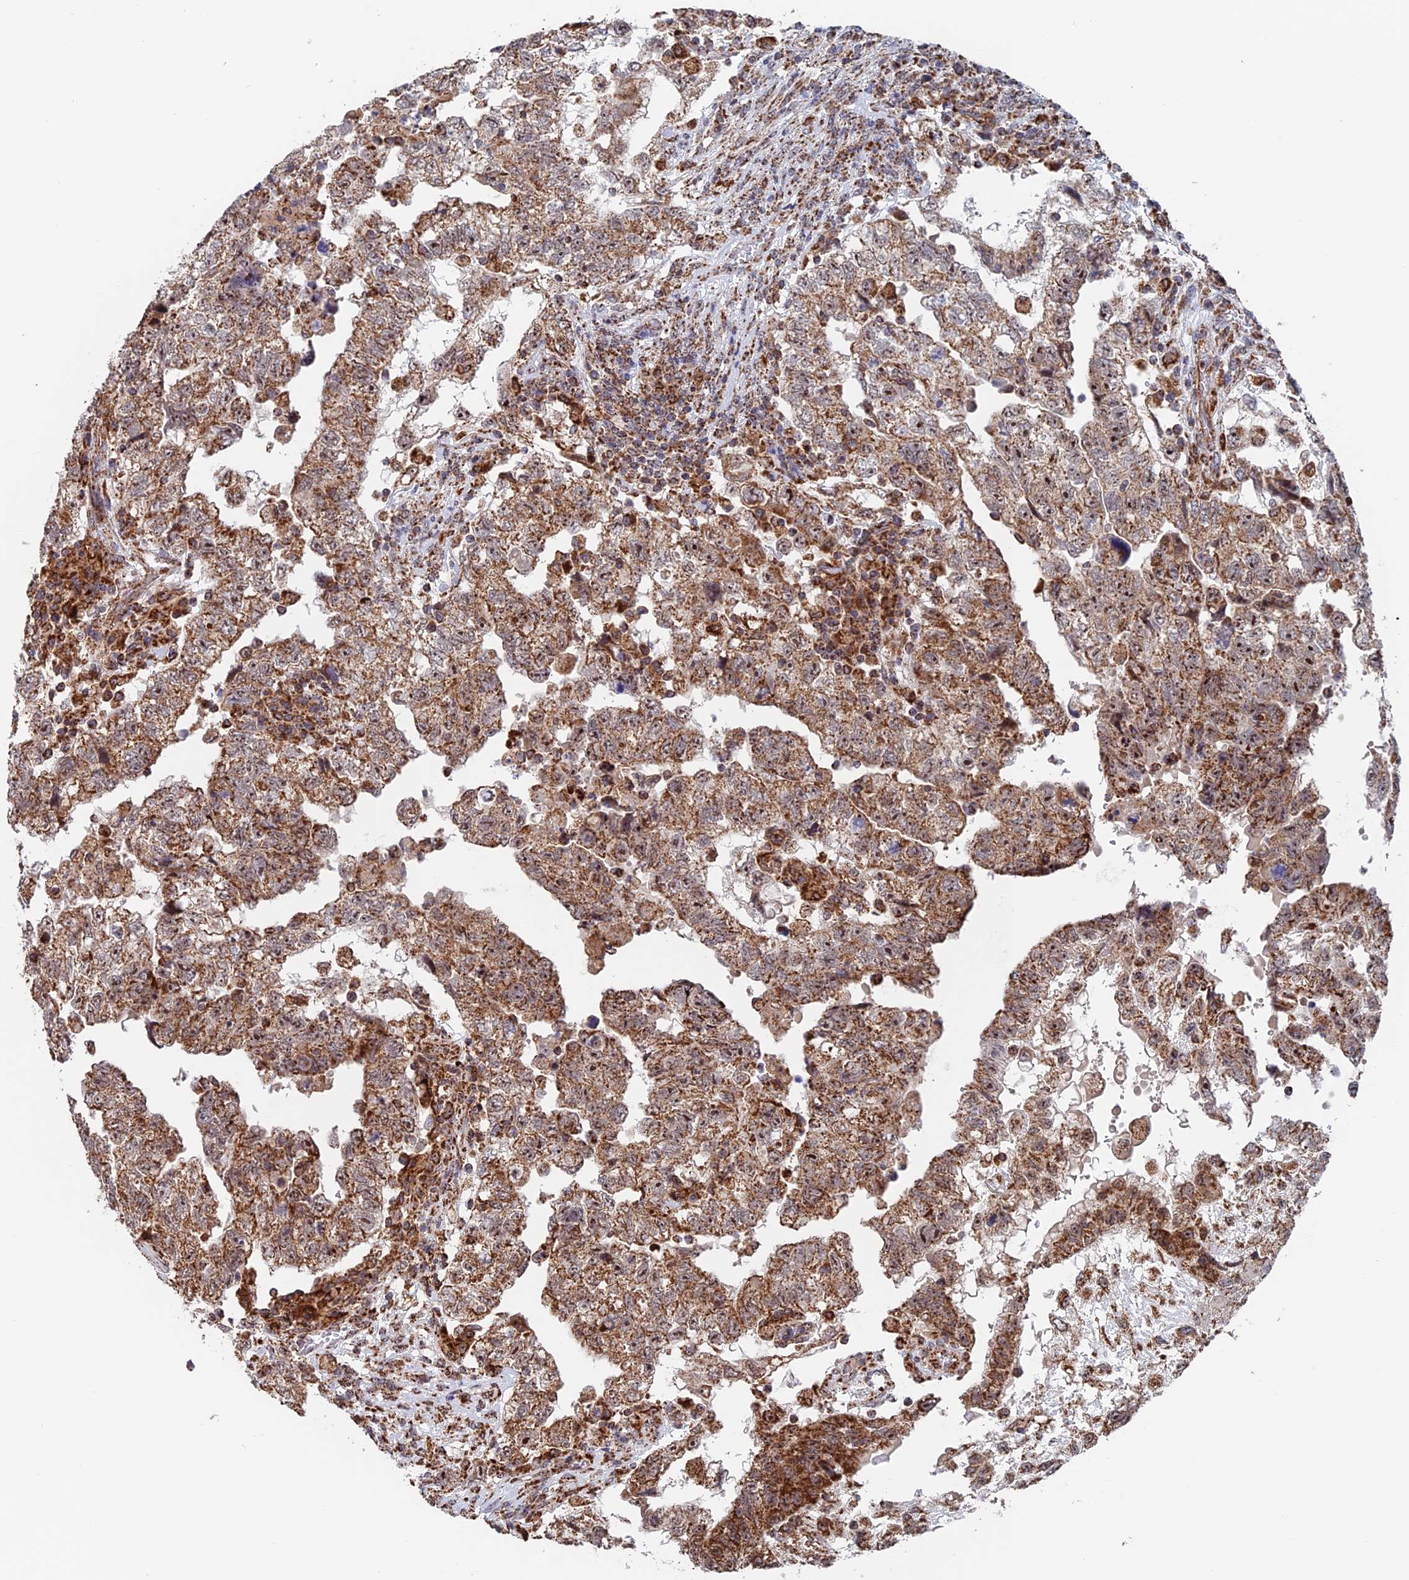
{"staining": {"intensity": "moderate", "quantity": ">75%", "location": "cytoplasmic/membranous"}, "tissue": "testis cancer", "cell_type": "Tumor cells", "image_type": "cancer", "snomed": [{"axis": "morphology", "description": "Carcinoma, Embryonal, NOS"}, {"axis": "topography", "description": "Testis"}], "caption": "Protein analysis of testis embryonal carcinoma tissue shows moderate cytoplasmic/membranous positivity in about >75% of tumor cells.", "gene": "DTYMK", "patient": {"sex": "male", "age": 36}}